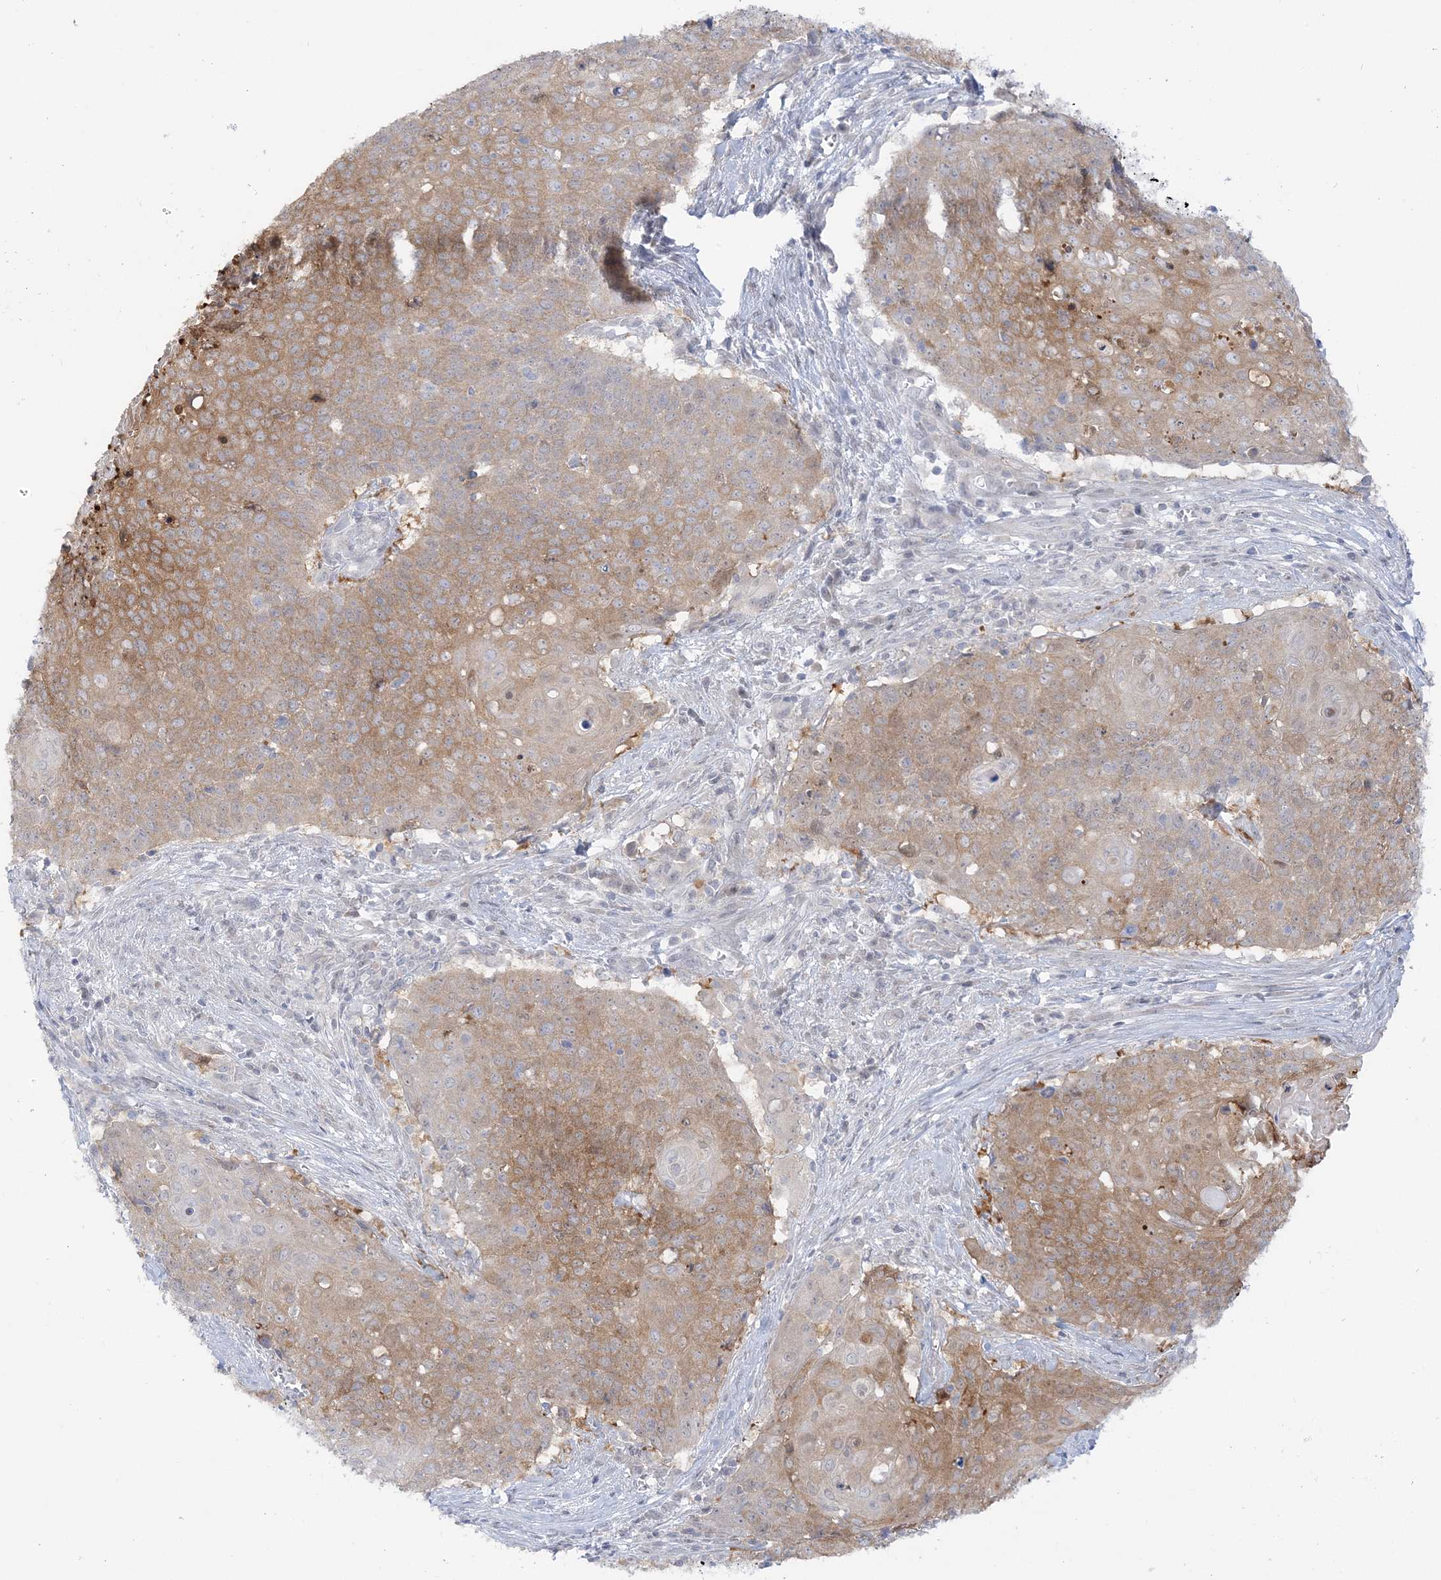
{"staining": {"intensity": "moderate", "quantity": "25%-75%", "location": "cytoplasmic/membranous"}, "tissue": "cervical cancer", "cell_type": "Tumor cells", "image_type": "cancer", "snomed": [{"axis": "morphology", "description": "Squamous cell carcinoma, NOS"}, {"axis": "topography", "description": "Cervix"}], "caption": "About 25%-75% of tumor cells in cervical cancer (squamous cell carcinoma) show moderate cytoplasmic/membranous protein expression as visualized by brown immunohistochemical staining.", "gene": "THADA", "patient": {"sex": "female", "age": 39}}